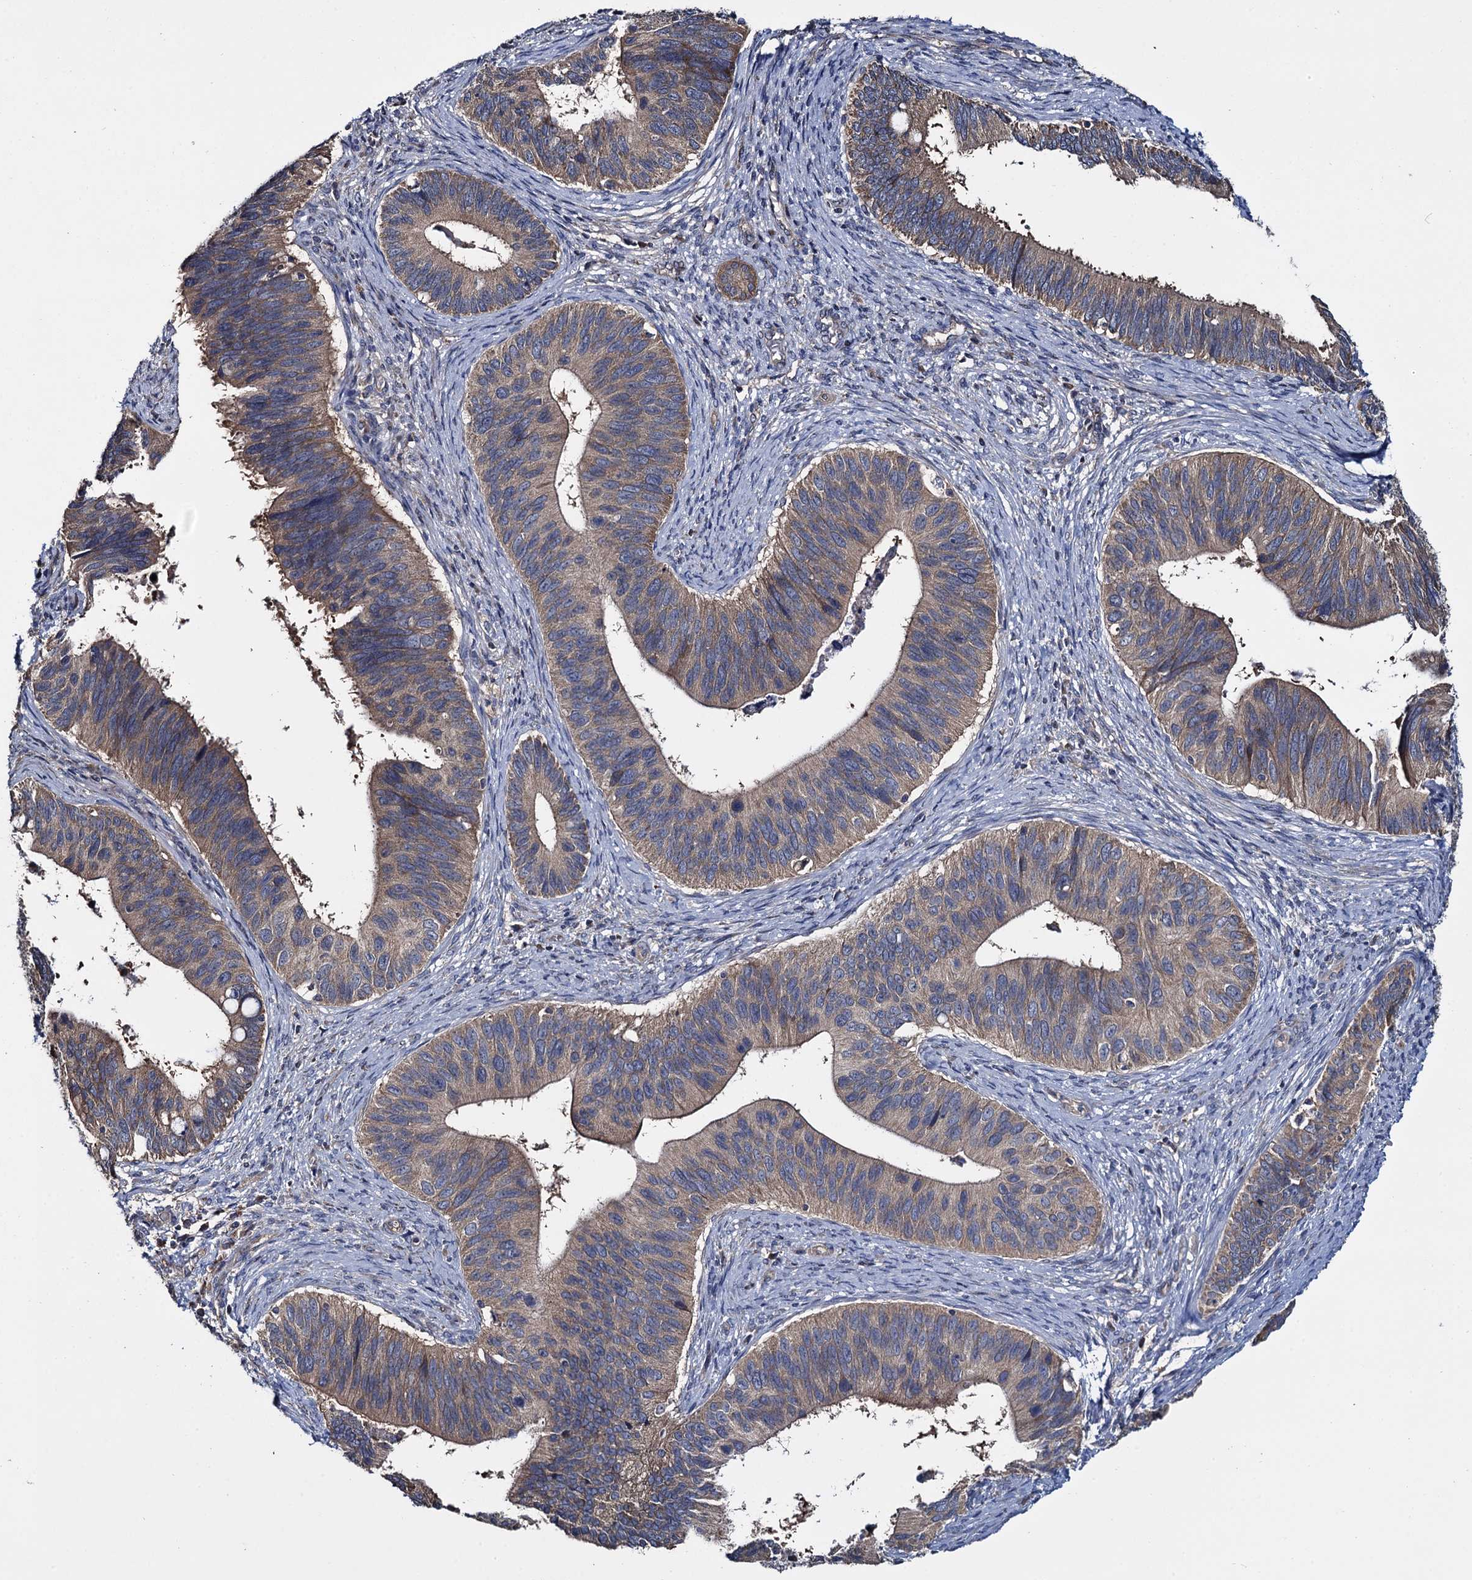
{"staining": {"intensity": "weak", "quantity": ">75%", "location": "cytoplasmic/membranous"}, "tissue": "cervical cancer", "cell_type": "Tumor cells", "image_type": "cancer", "snomed": [{"axis": "morphology", "description": "Adenocarcinoma, NOS"}, {"axis": "topography", "description": "Cervix"}], "caption": "Immunohistochemistry micrograph of neoplastic tissue: human cervical adenocarcinoma stained using immunohistochemistry (IHC) exhibits low levels of weak protein expression localized specifically in the cytoplasmic/membranous of tumor cells, appearing as a cytoplasmic/membranous brown color.", "gene": "CEP192", "patient": {"sex": "female", "age": 42}}